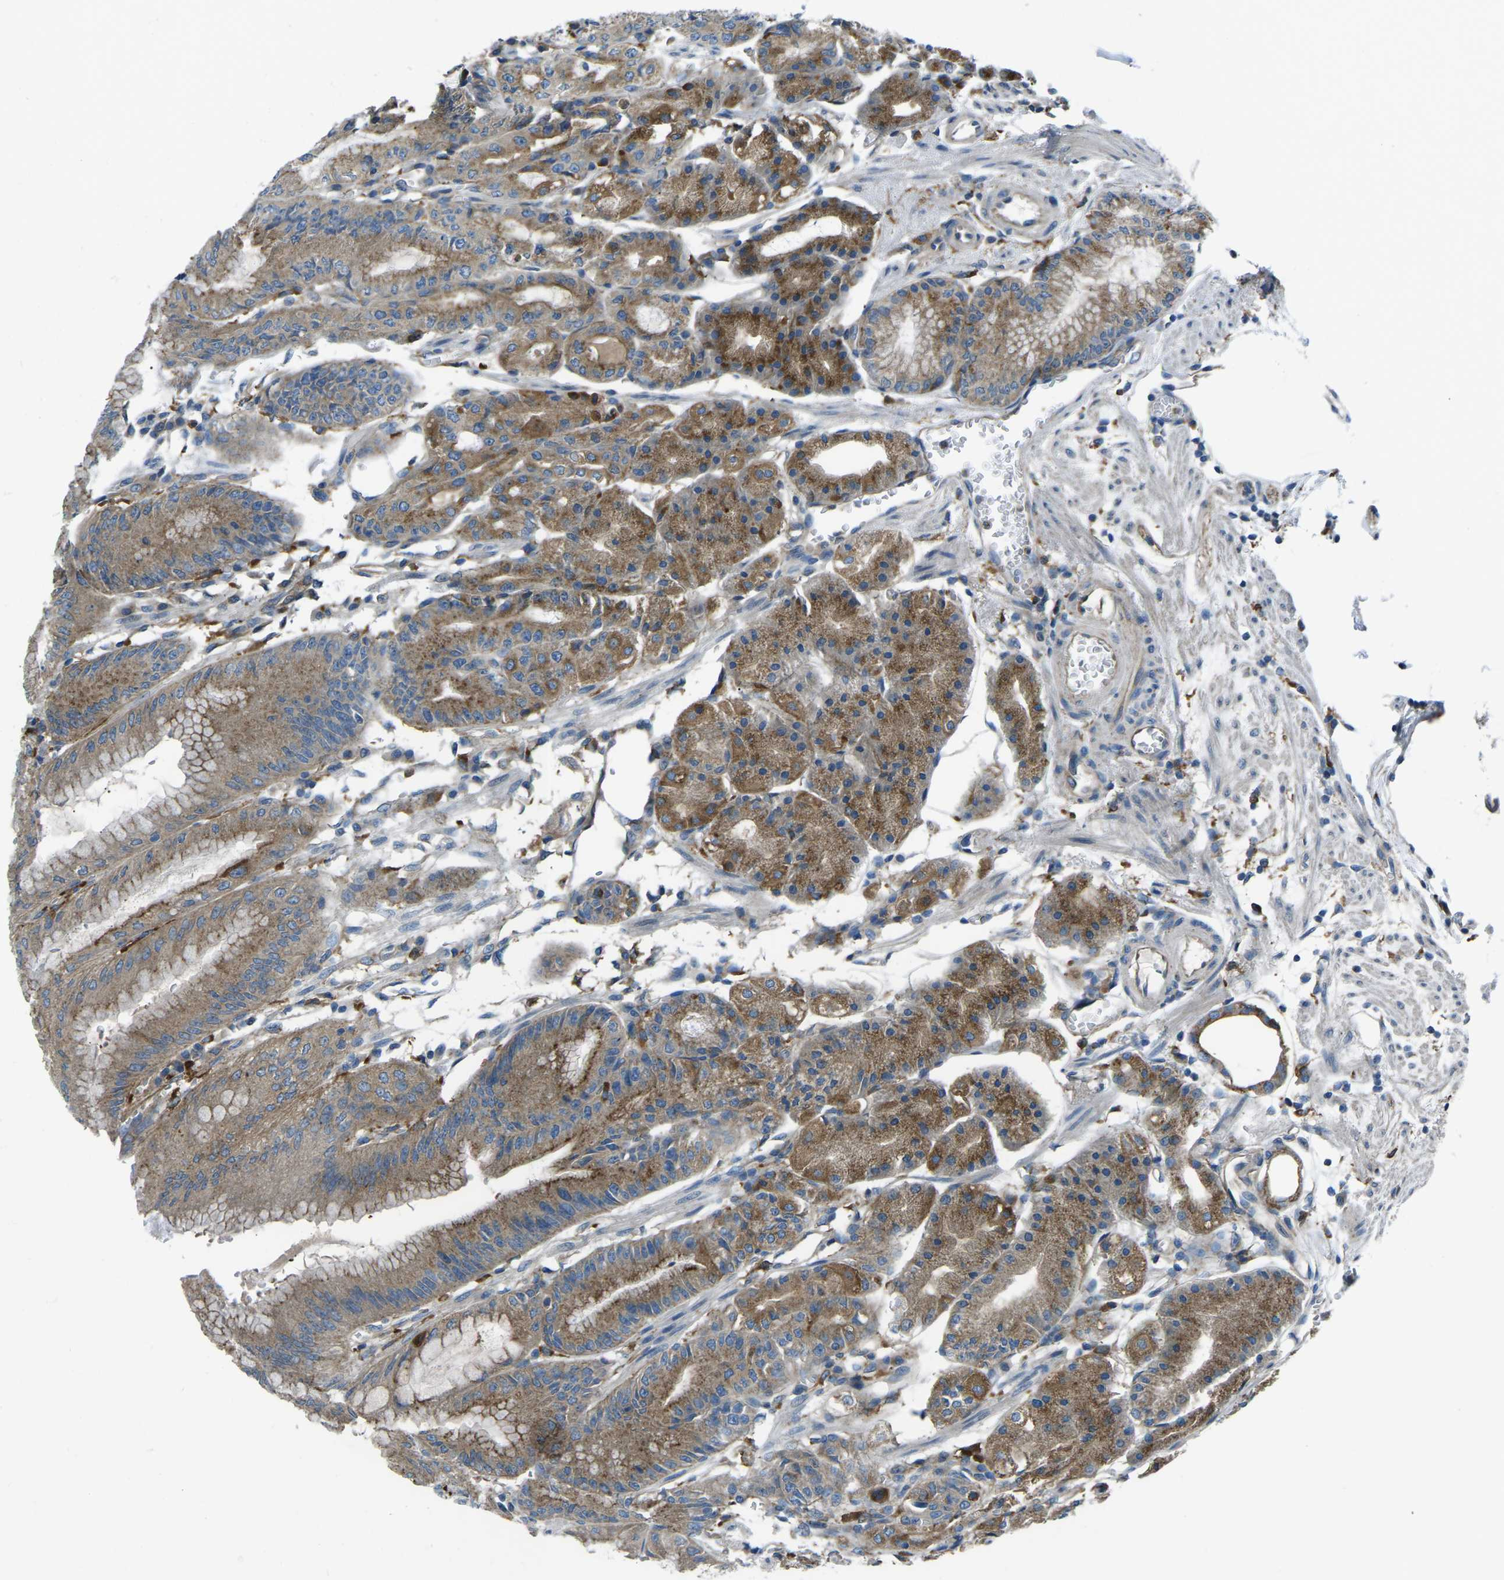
{"staining": {"intensity": "moderate", "quantity": ">75%", "location": "cytoplasmic/membranous"}, "tissue": "stomach", "cell_type": "Glandular cells", "image_type": "normal", "snomed": [{"axis": "morphology", "description": "Normal tissue, NOS"}, {"axis": "topography", "description": "Stomach, lower"}], "caption": "This is an image of IHC staining of normal stomach, which shows moderate staining in the cytoplasmic/membranous of glandular cells.", "gene": "CDK17", "patient": {"sex": "male", "age": 71}}